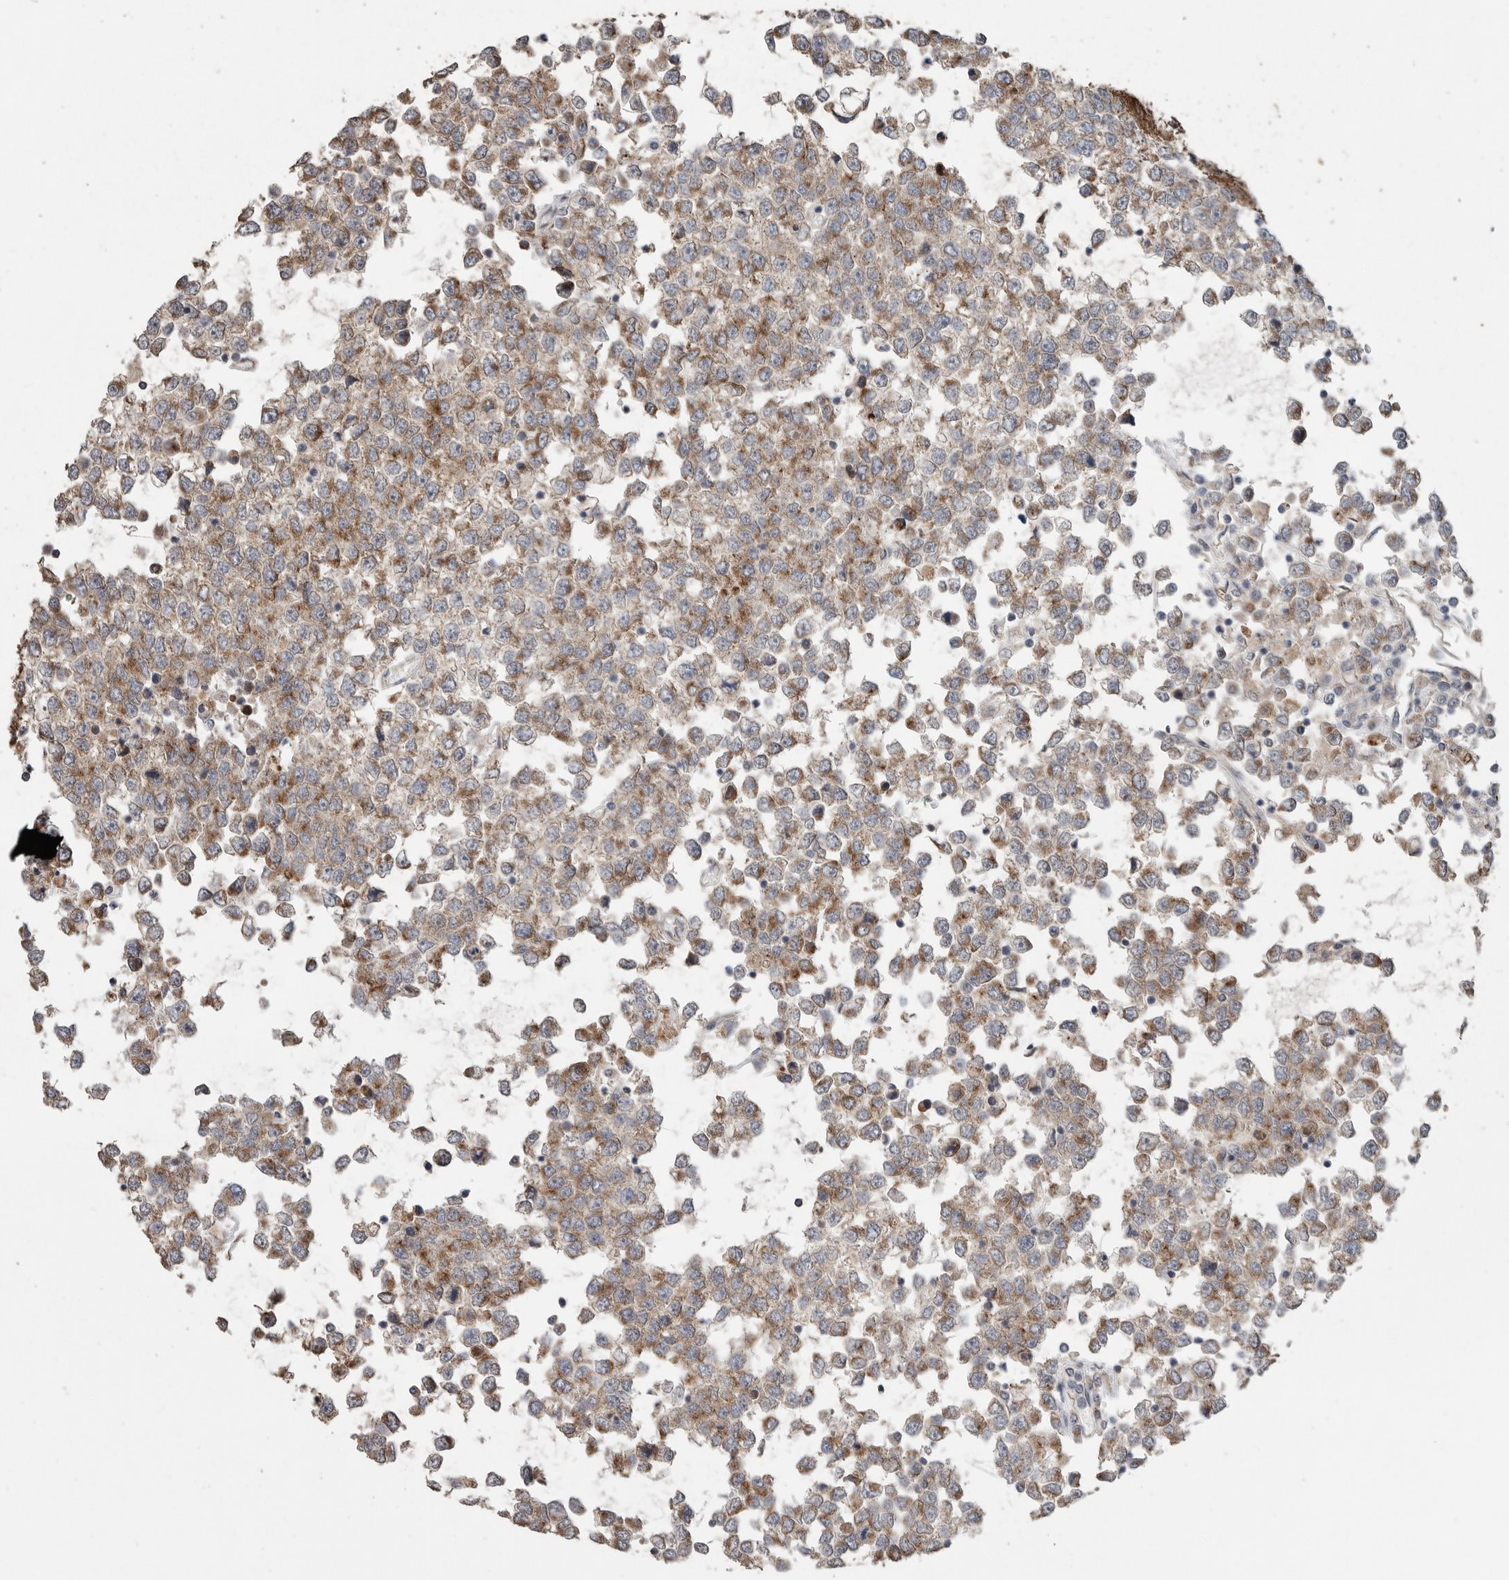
{"staining": {"intensity": "moderate", "quantity": ">75%", "location": "cytoplasmic/membranous"}, "tissue": "testis cancer", "cell_type": "Tumor cells", "image_type": "cancer", "snomed": [{"axis": "morphology", "description": "Seminoma, NOS"}, {"axis": "topography", "description": "Testis"}], "caption": "Testis cancer (seminoma) stained for a protein reveals moderate cytoplasmic/membranous positivity in tumor cells.", "gene": "PODXL2", "patient": {"sex": "male", "age": 65}}